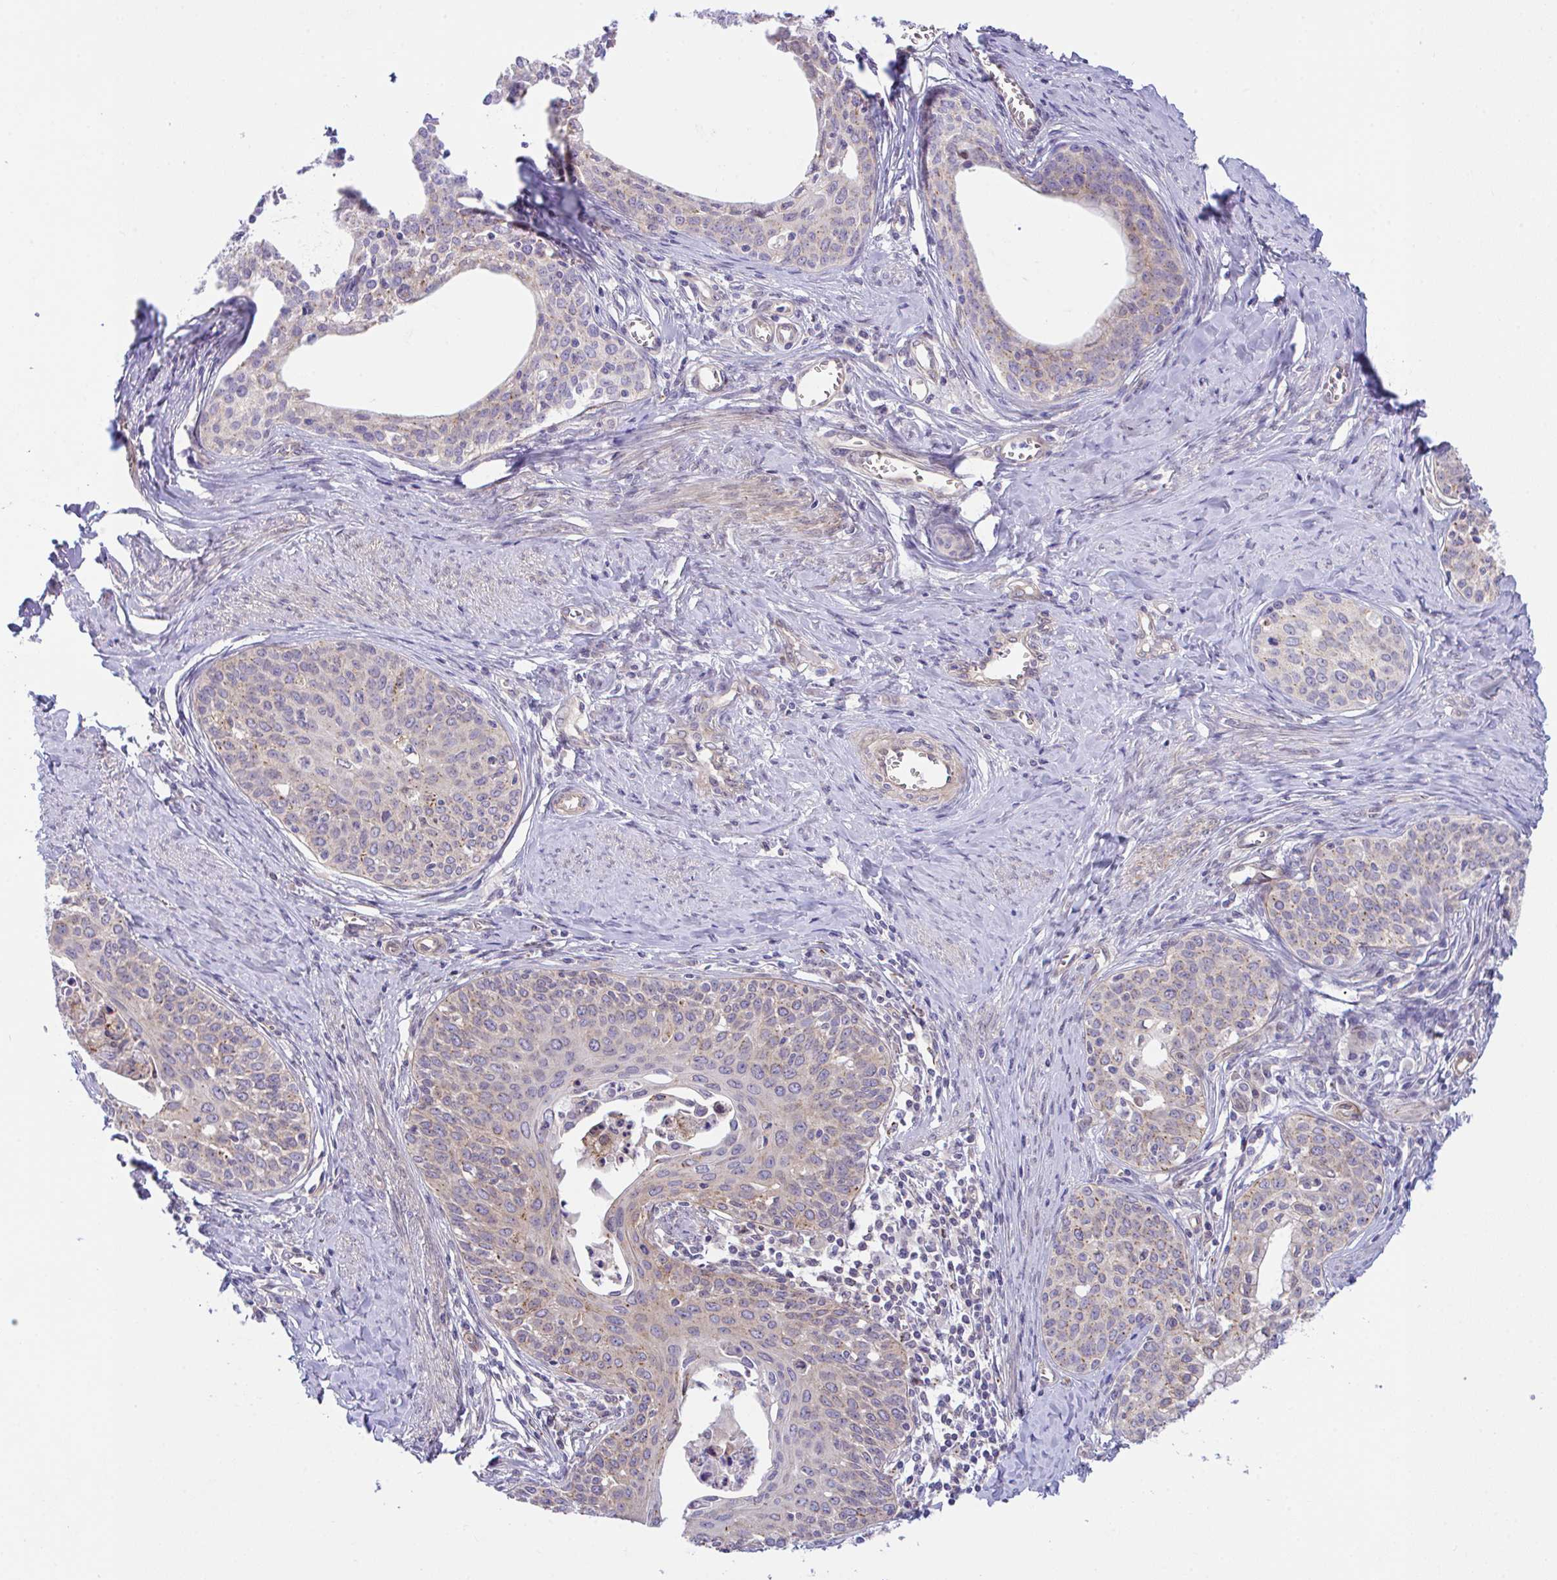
{"staining": {"intensity": "weak", "quantity": "<25%", "location": "cytoplasmic/membranous"}, "tissue": "cervical cancer", "cell_type": "Tumor cells", "image_type": "cancer", "snomed": [{"axis": "morphology", "description": "Squamous cell carcinoma, NOS"}, {"axis": "morphology", "description": "Adenocarcinoma, NOS"}, {"axis": "topography", "description": "Cervix"}], "caption": "Photomicrograph shows no significant protein expression in tumor cells of cervical cancer. (Brightfield microscopy of DAB (3,3'-diaminobenzidine) IHC at high magnification).", "gene": "ZBED3", "patient": {"sex": "female", "age": 52}}